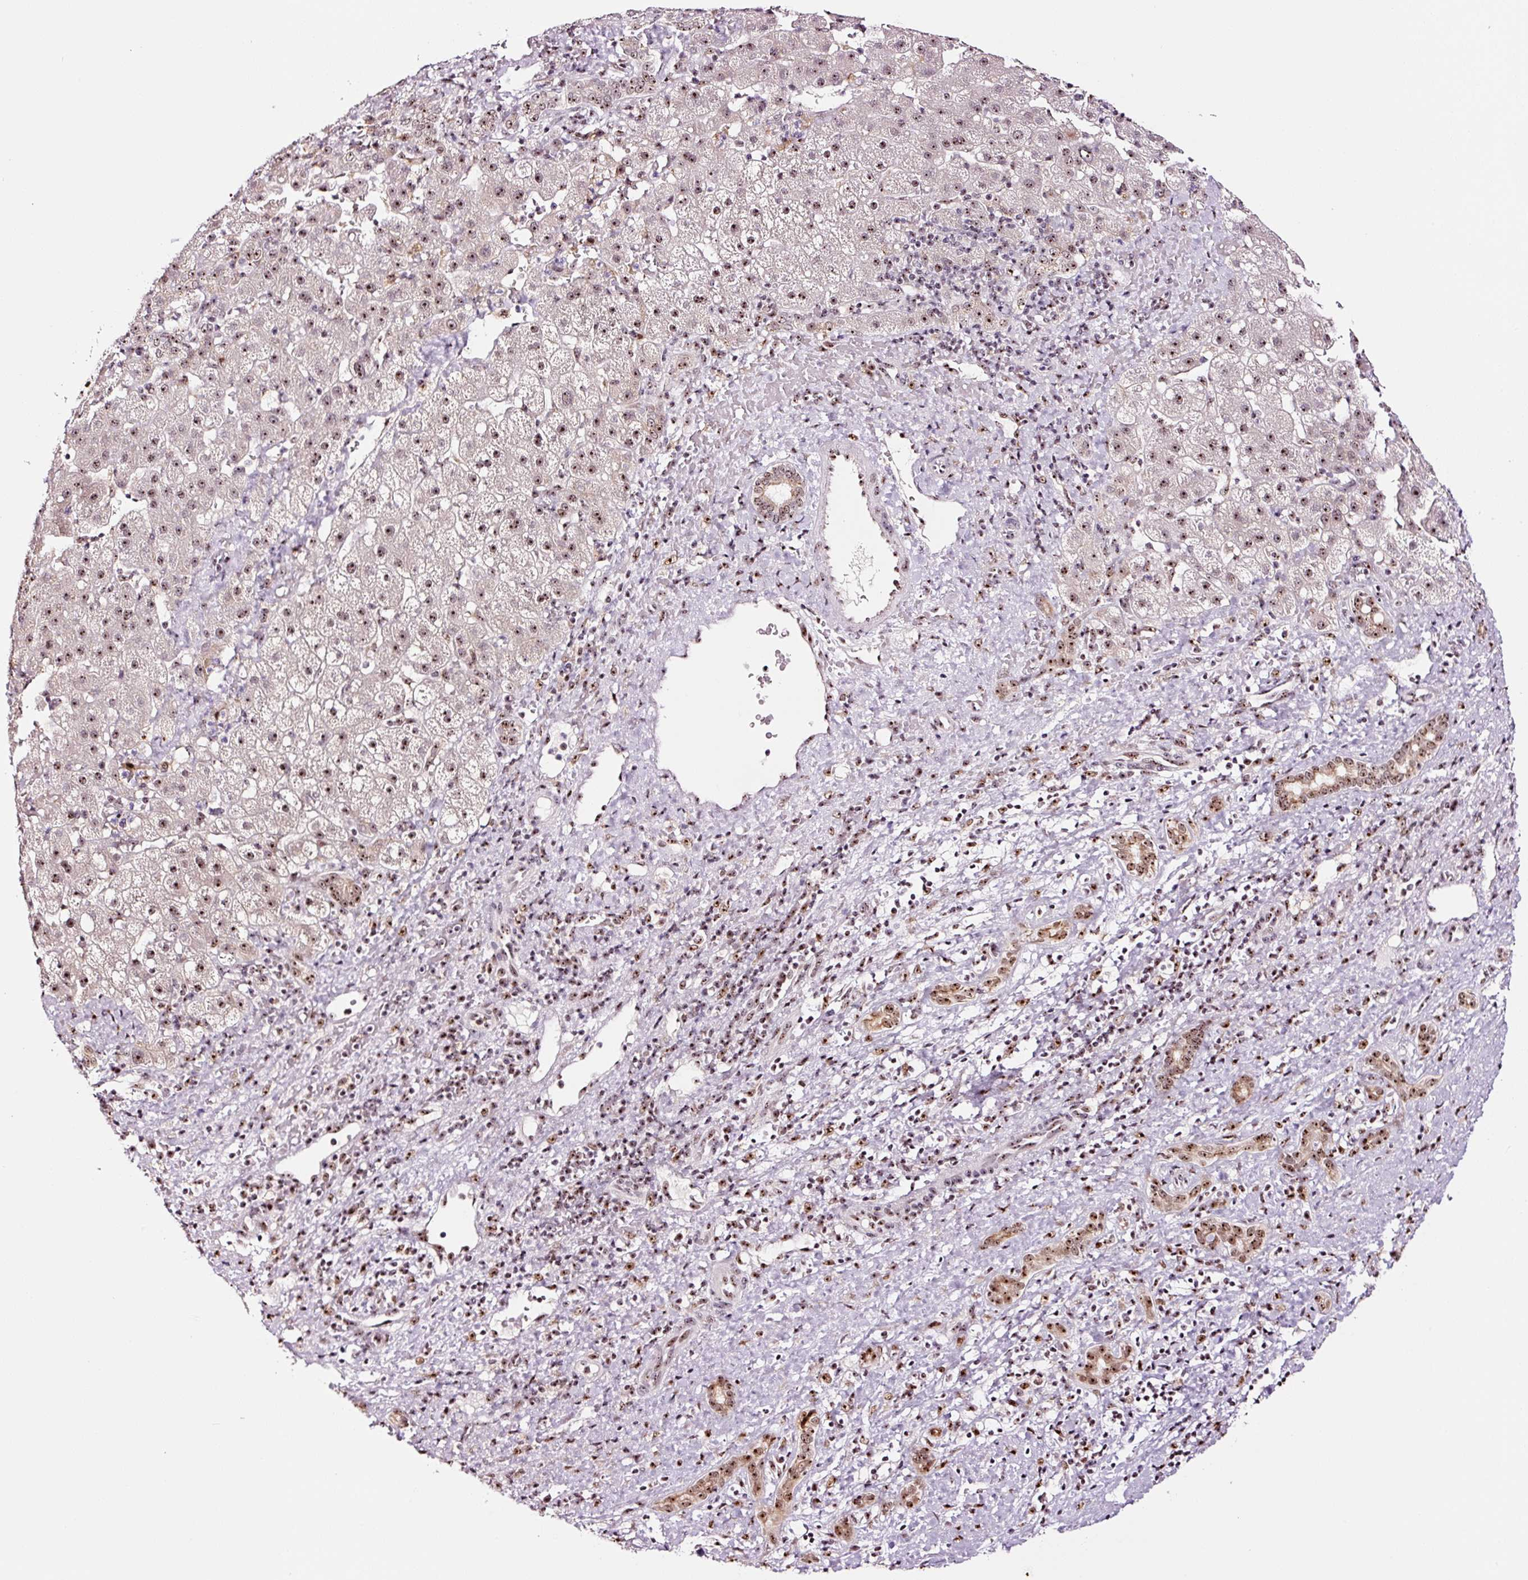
{"staining": {"intensity": "moderate", "quantity": ">75%", "location": "nuclear"}, "tissue": "liver cancer", "cell_type": "Tumor cells", "image_type": "cancer", "snomed": [{"axis": "morphology", "description": "Normal tissue, NOS"}, {"axis": "morphology", "description": "Carcinoma, Hepatocellular, NOS"}, {"axis": "topography", "description": "Liver"}], "caption": "A high-resolution image shows immunohistochemistry (IHC) staining of liver cancer, which reveals moderate nuclear positivity in about >75% of tumor cells.", "gene": "GNL3", "patient": {"sex": "male", "age": 57}}